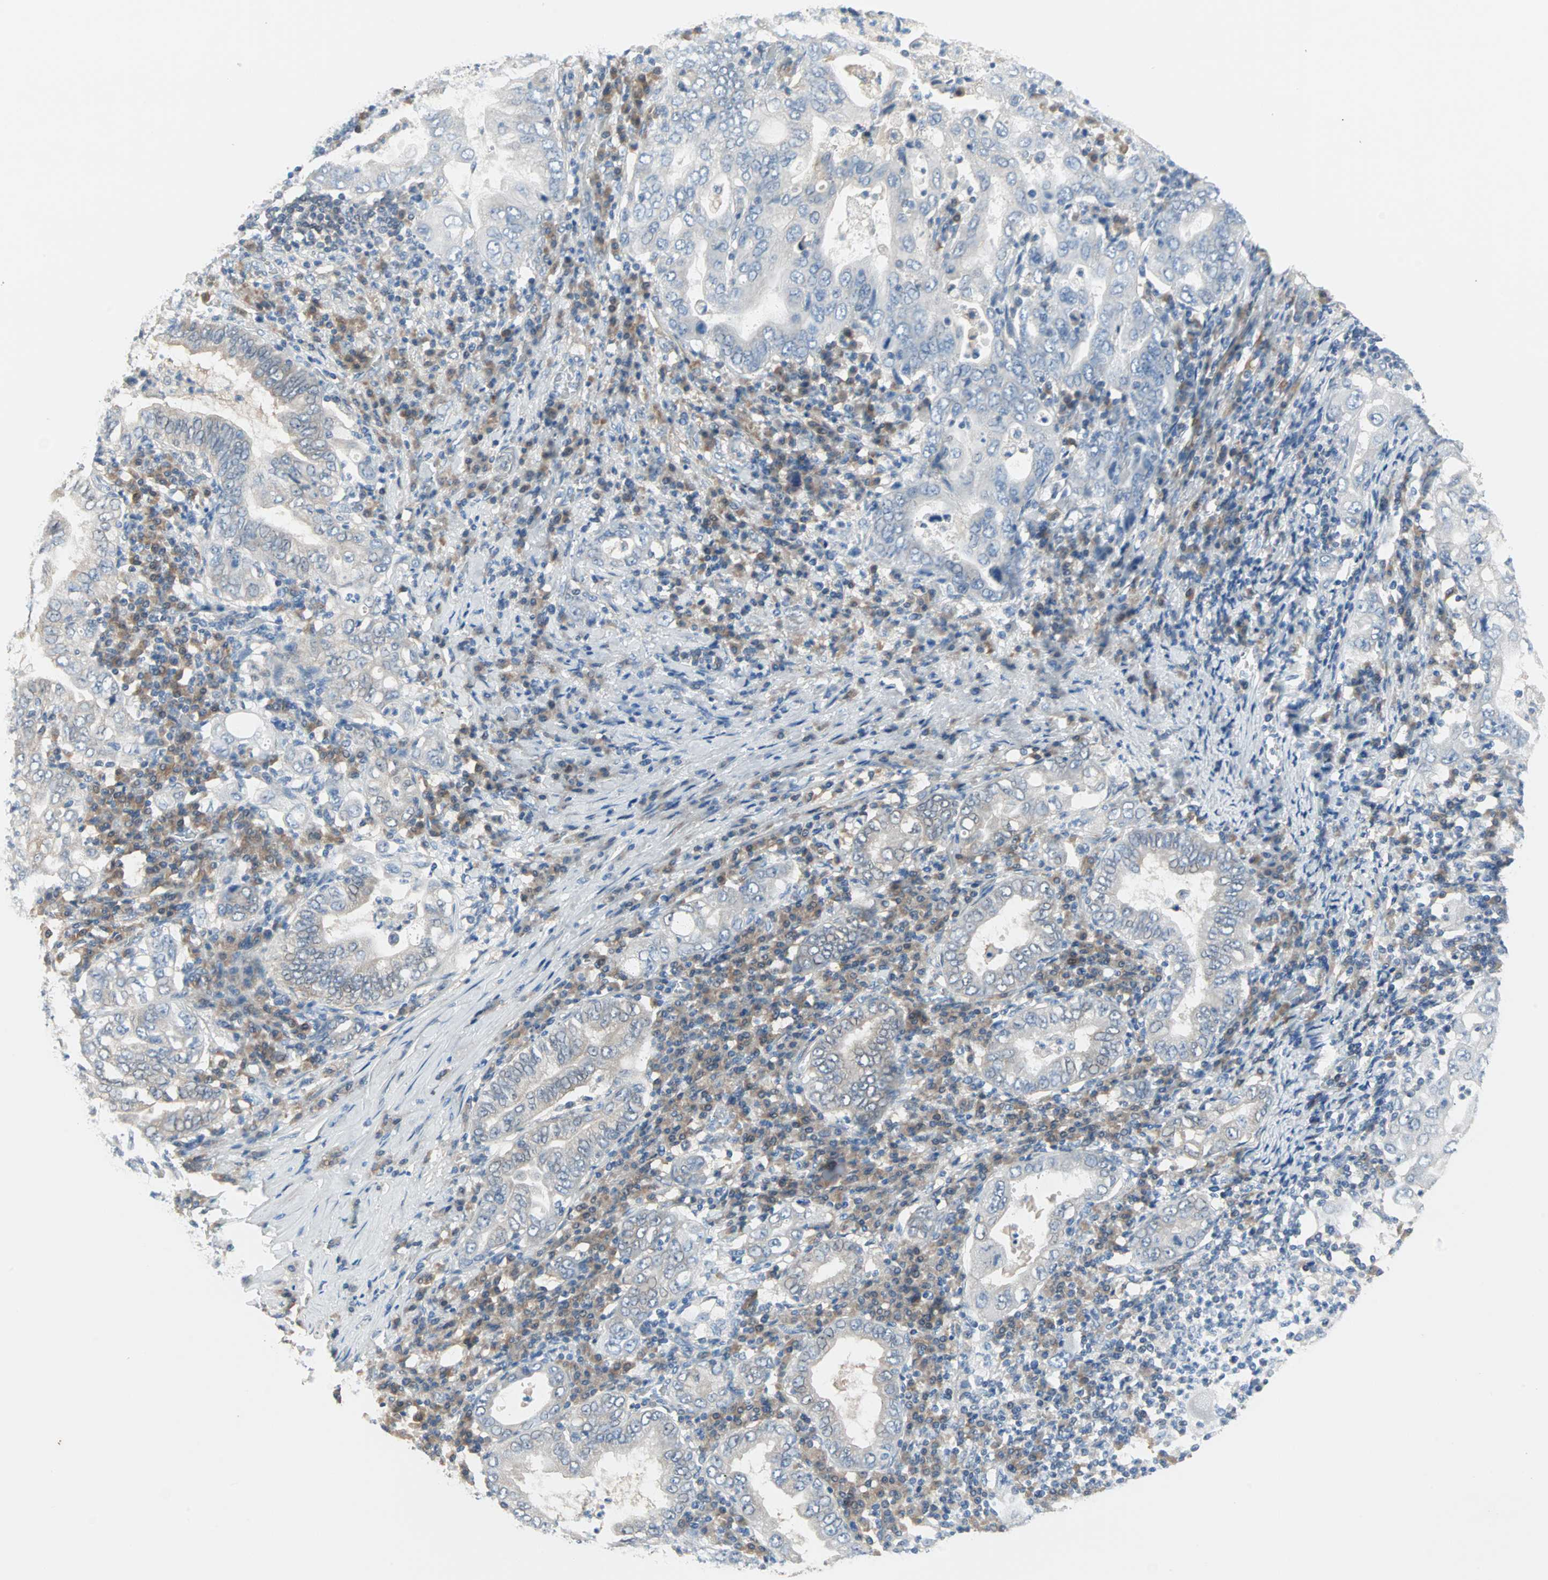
{"staining": {"intensity": "weak", "quantity": "<25%", "location": "cytoplasmic/membranous"}, "tissue": "stomach cancer", "cell_type": "Tumor cells", "image_type": "cancer", "snomed": [{"axis": "morphology", "description": "Normal tissue, NOS"}, {"axis": "morphology", "description": "Adenocarcinoma, NOS"}, {"axis": "topography", "description": "Esophagus"}, {"axis": "topography", "description": "Stomach, upper"}, {"axis": "topography", "description": "Peripheral nerve tissue"}], "caption": "Immunohistochemistry (IHC) of human stomach cancer (adenocarcinoma) exhibits no staining in tumor cells. (DAB (3,3'-diaminobenzidine) immunohistochemistry, high magnification).", "gene": "MPI", "patient": {"sex": "male", "age": 62}}